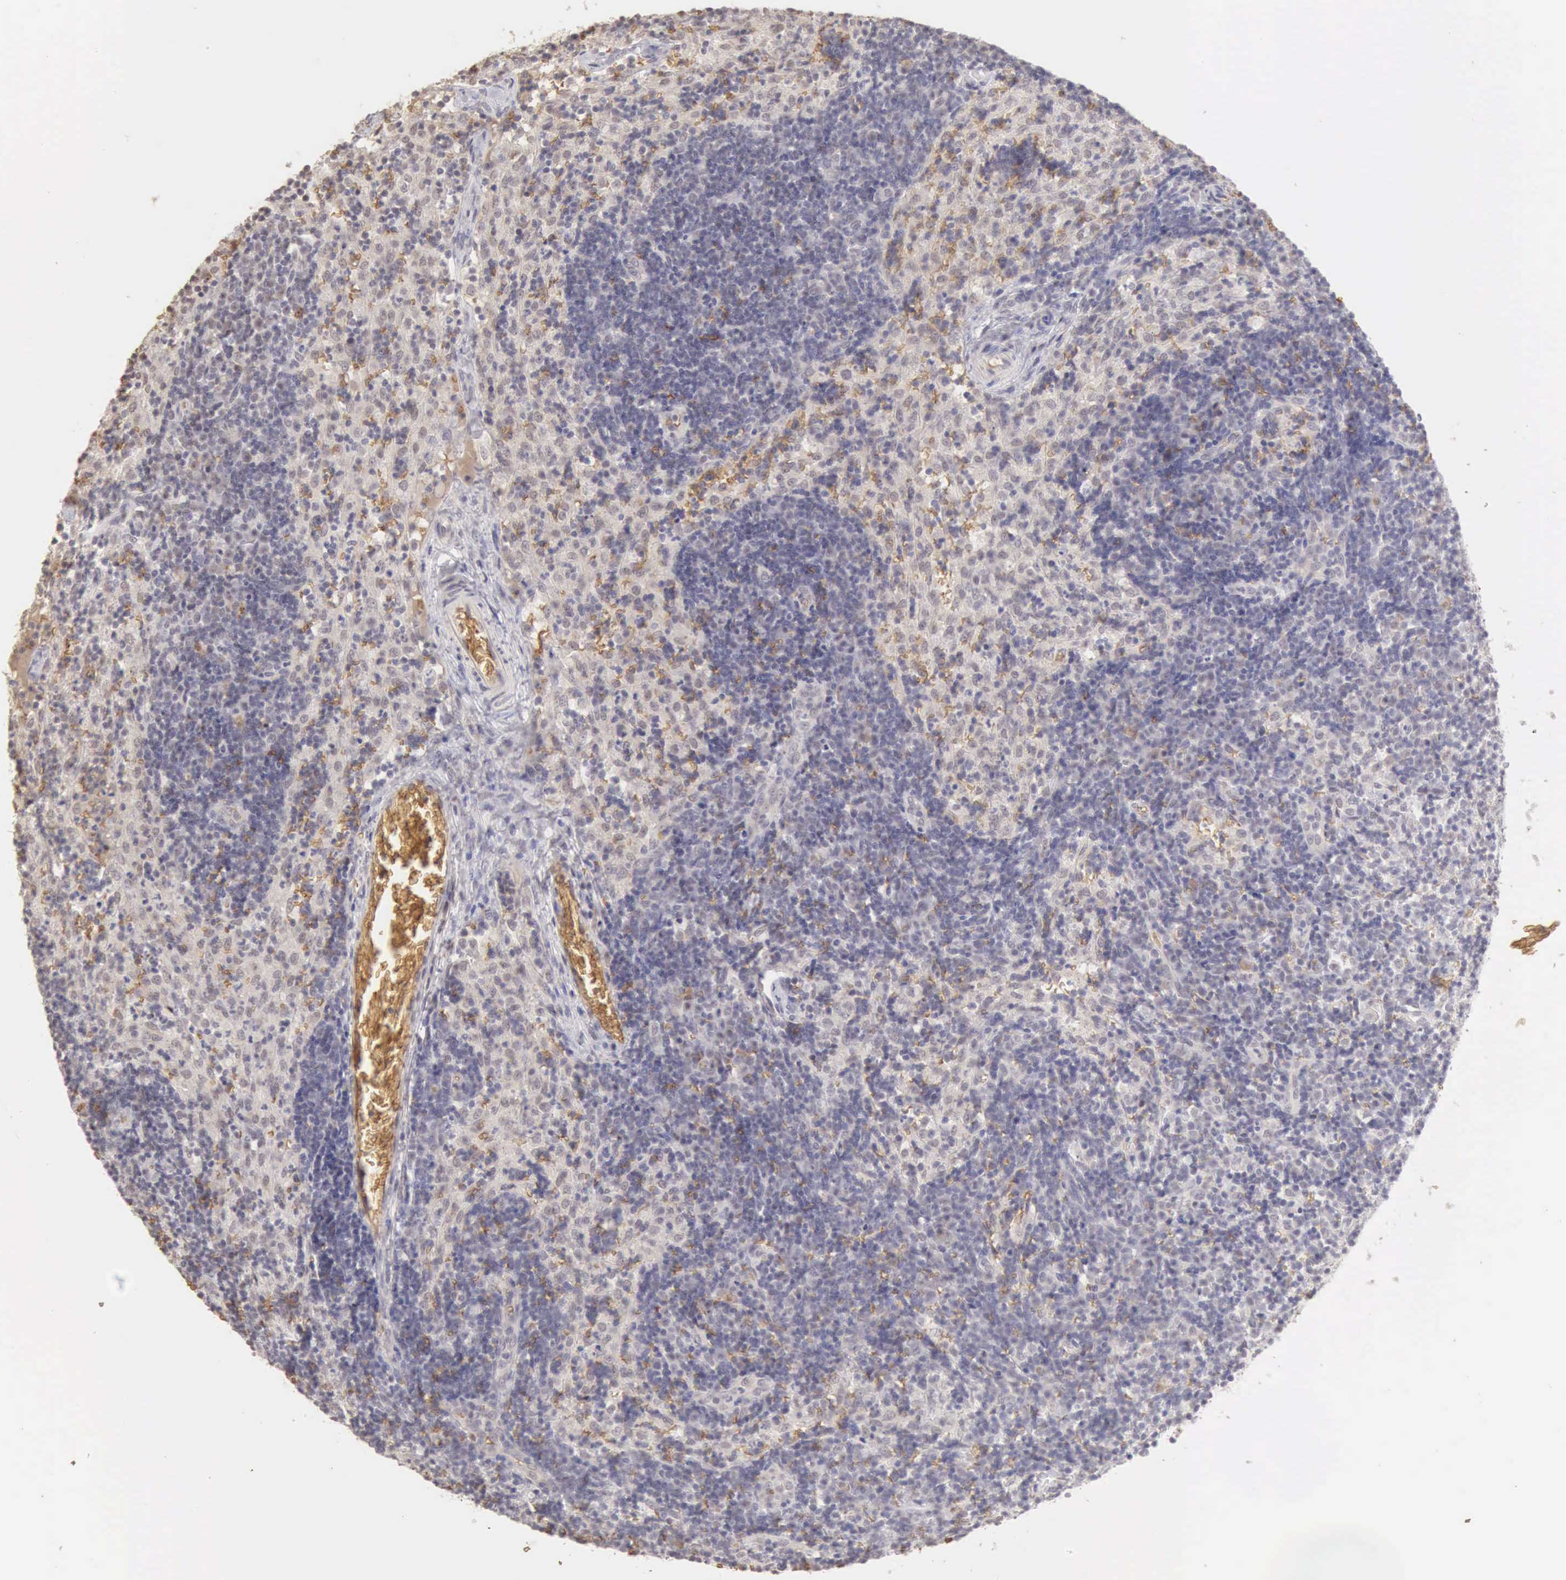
{"staining": {"intensity": "negative", "quantity": "none", "location": "none"}, "tissue": "lymph node", "cell_type": "Germinal center cells", "image_type": "normal", "snomed": [{"axis": "morphology", "description": "Normal tissue, NOS"}, {"axis": "morphology", "description": "Inflammation, NOS"}, {"axis": "topography", "description": "Lymph node"}, {"axis": "topography", "description": "Salivary gland"}], "caption": "Photomicrograph shows no significant protein staining in germinal center cells of benign lymph node. (DAB (3,3'-diaminobenzidine) immunohistochemistry visualized using brightfield microscopy, high magnification).", "gene": "CFI", "patient": {"sex": "male", "age": 3}}